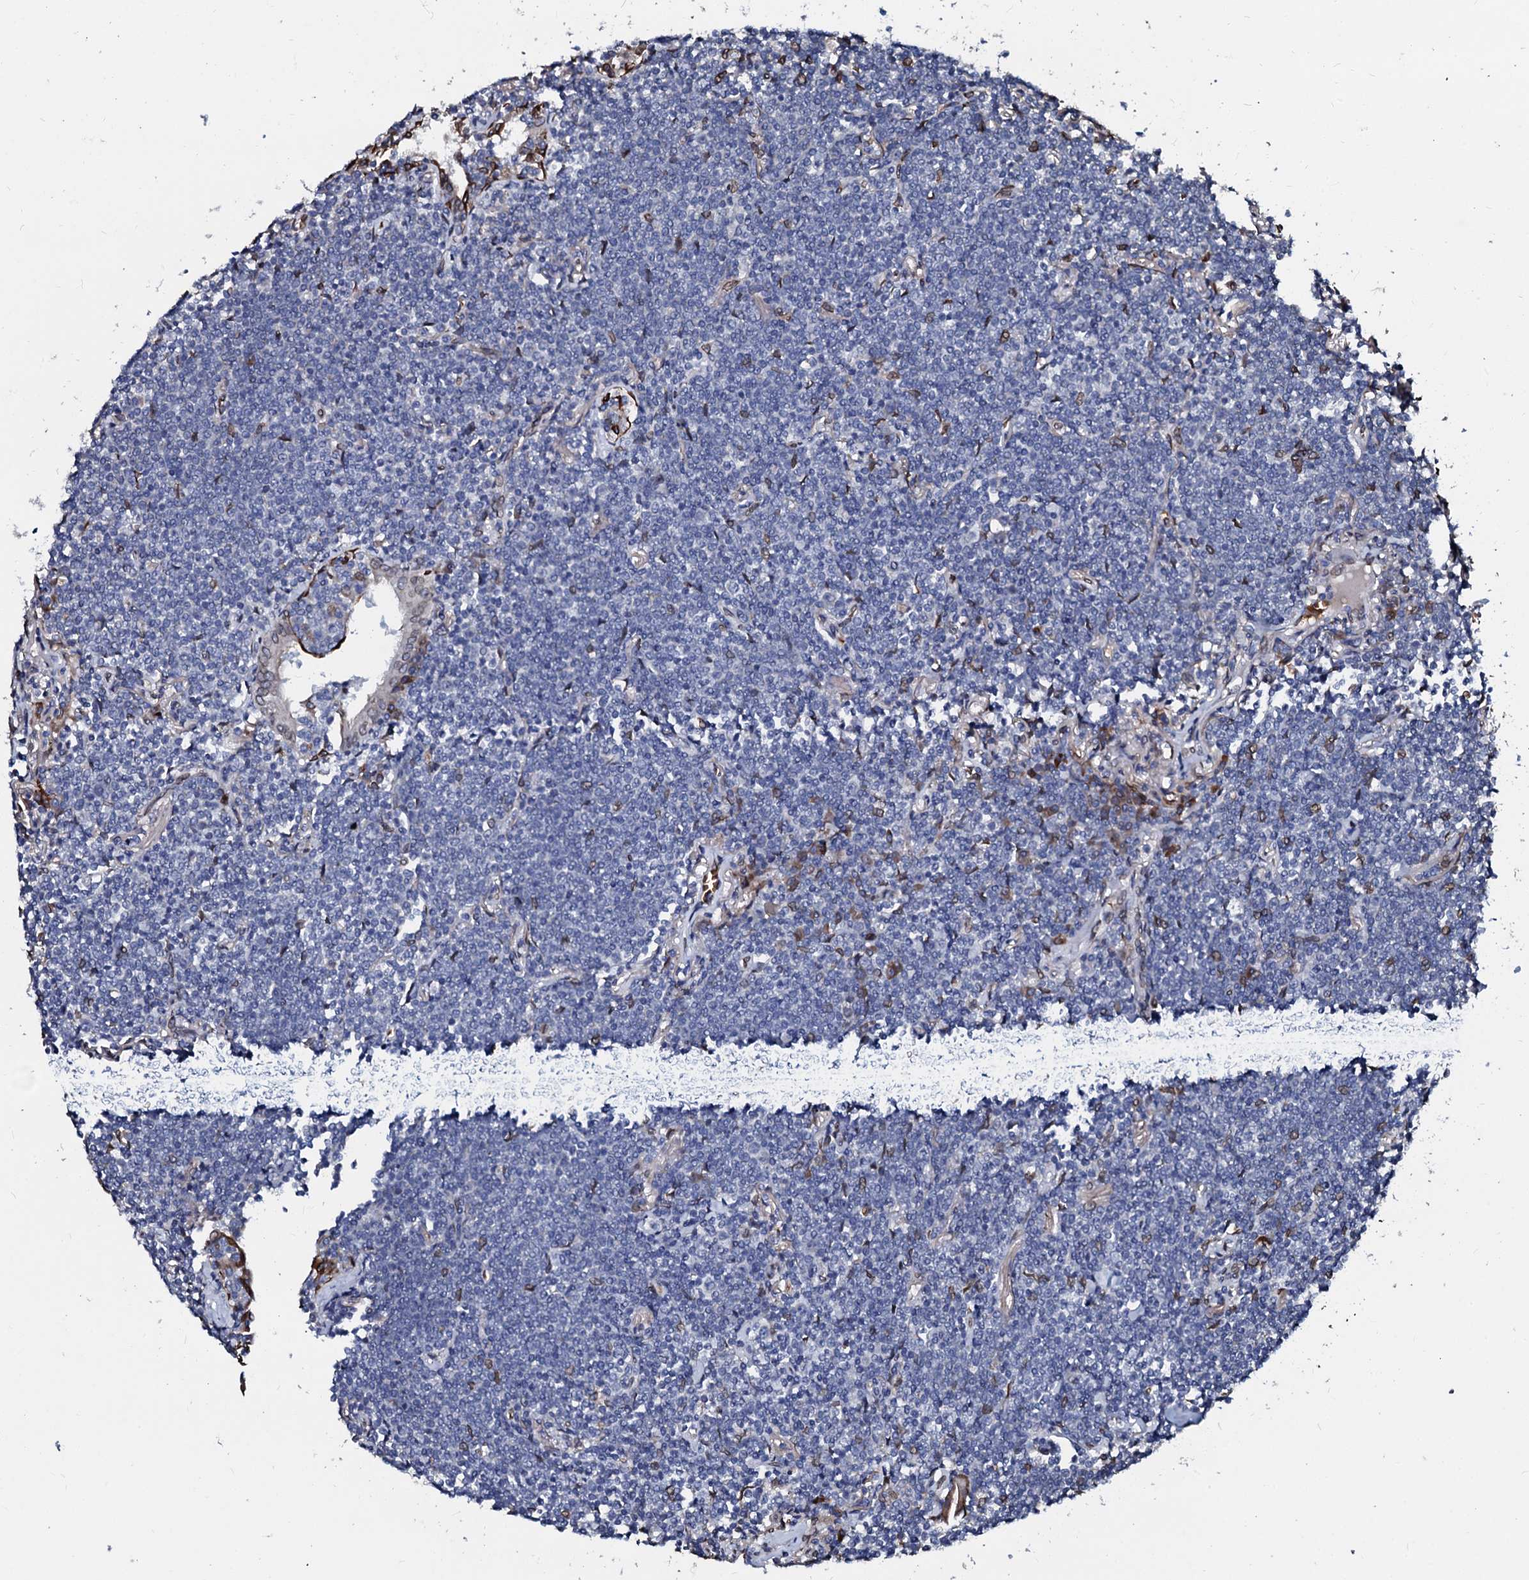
{"staining": {"intensity": "negative", "quantity": "none", "location": "none"}, "tissue": "lymphoma", "cell_type": "Tumor cells", "image_type": "cancer", "snomed": [{"axis": "morphology", "description": "Malignant lymphoma, non-Hodgkin's type, Low grade"}, {"axis": "topography", "description": "Lung"}], "caption": "A photomicrograph of human malignant lymphoma, non-Hodgkin's type (low-grade) is negative for staining in tumor cells.", "gene": "NRP2", "patient": {"sex": "female", "age": 71}}